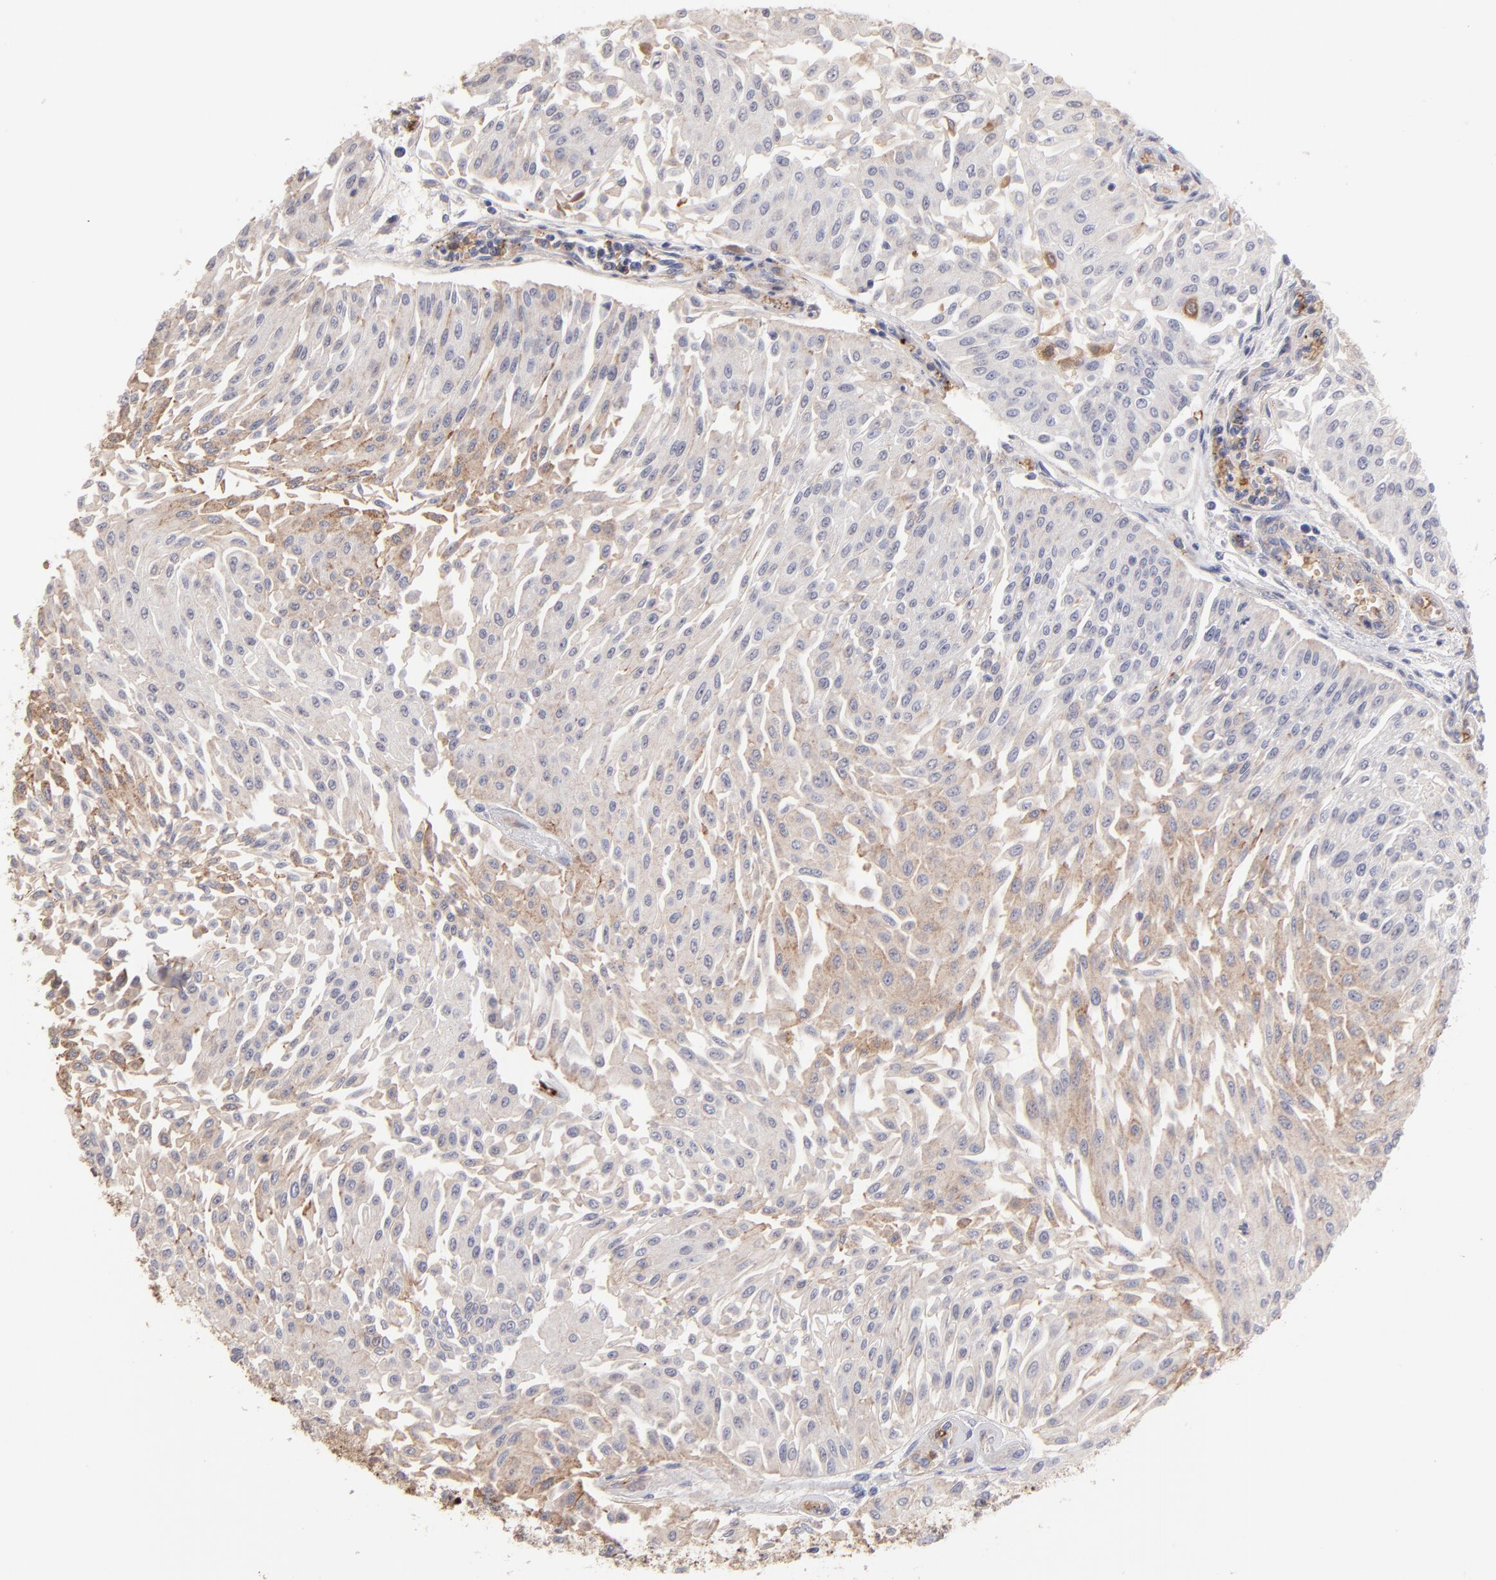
{"staining": {"intensity": "weak", "quantity": "<25%", "location": "cytoplasmic/membranous"}, "tissue": "urothelial cancer", "cell_type": "Tumor cells", "image_type": "cancer", "snomed": [{"axis": "morphology", "description": "Urothelial carcinoma, Low grade"}, {"axis": "topography", "description": "Urinary bladder"}], "caption": "The immunohistochemistry (IHC) photomicrograph has no significant staining in tumor cells of low-grade urothelial carcinoma tissue.", "gene": "F13B", "patient": {"sex": "male", "age": 86}}